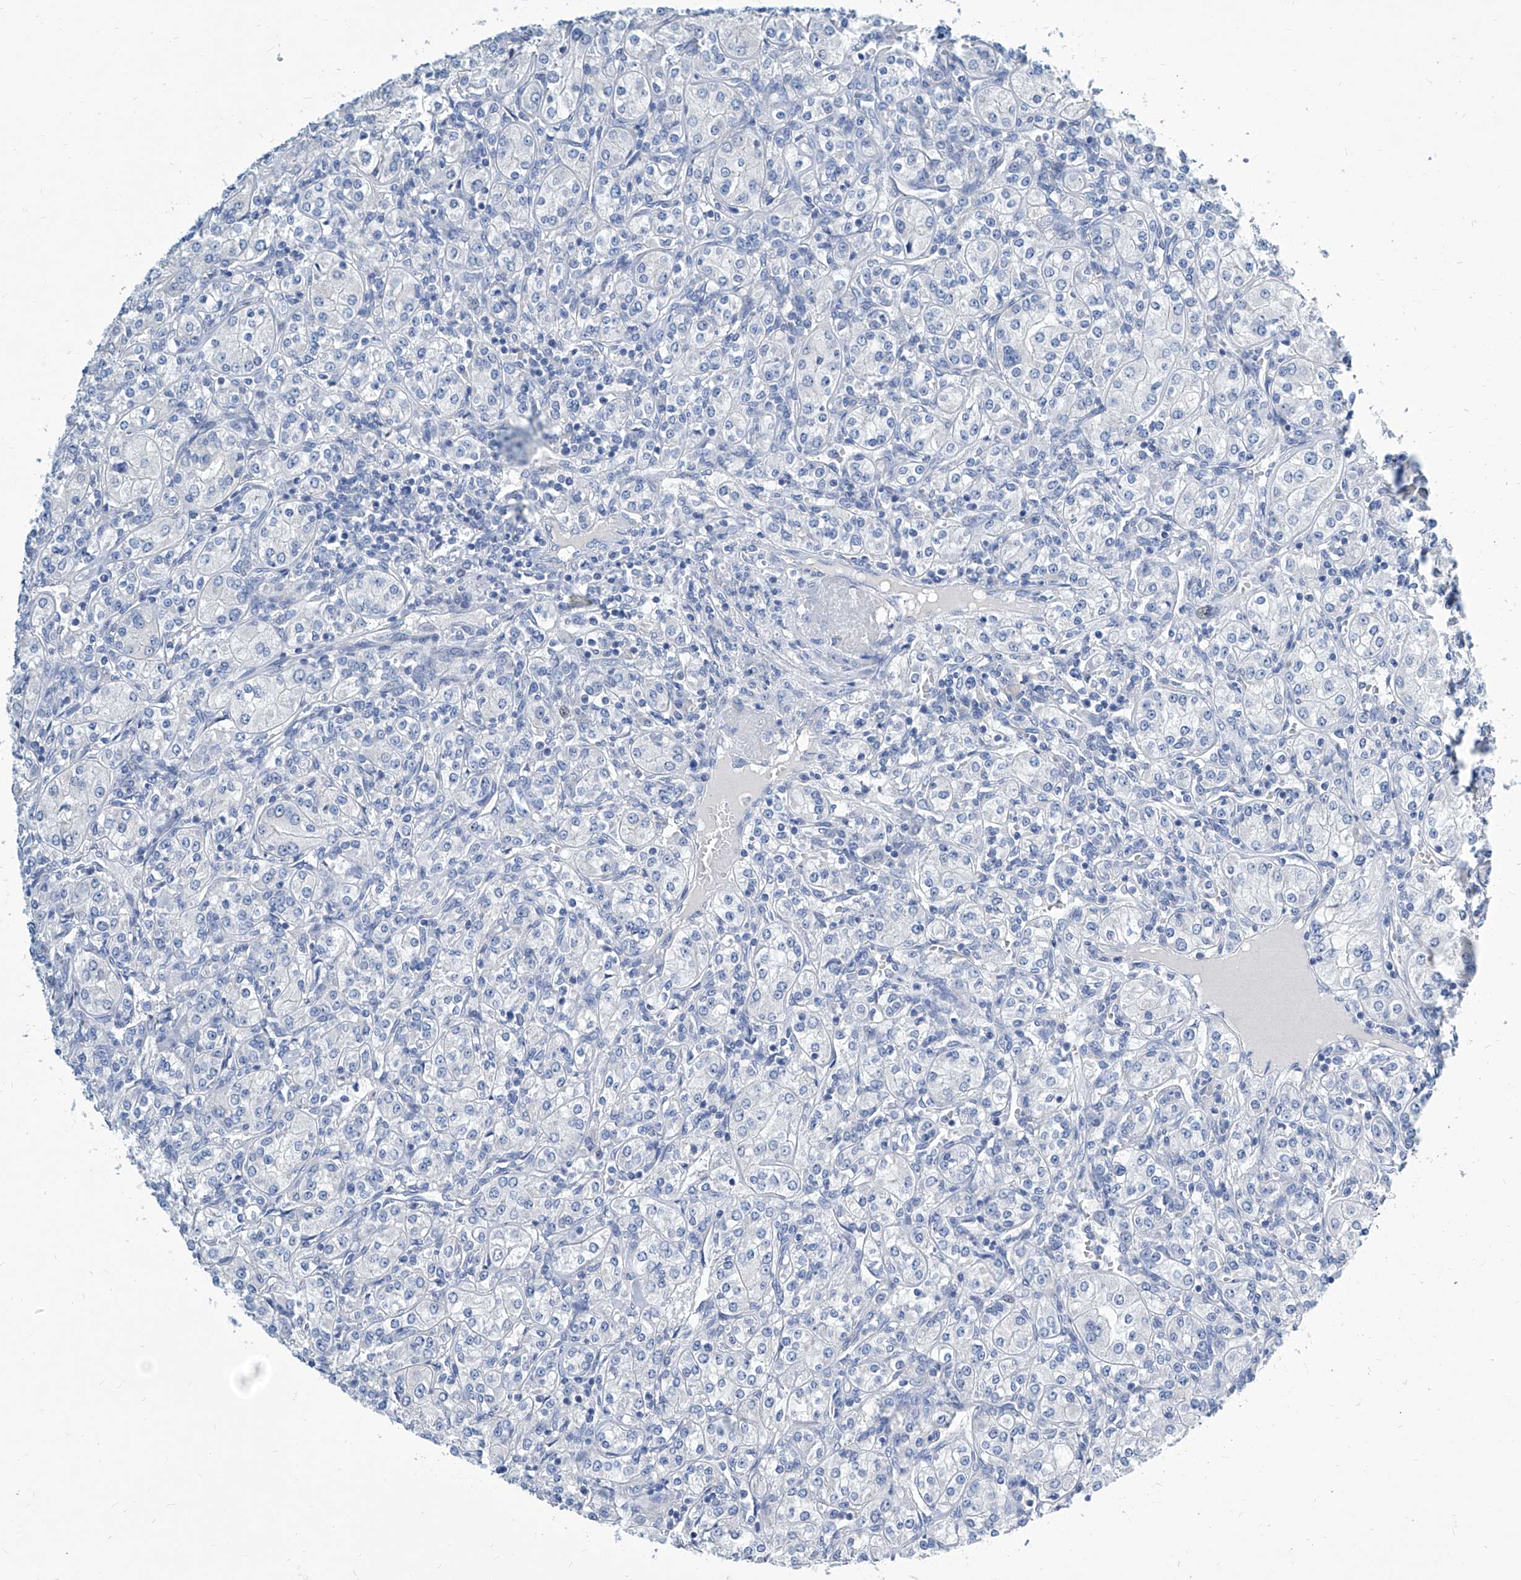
{"staining": {"intensity": "negative", "quantity": "none", "location": "none"}, "tissue": "renal cancer", "cell_type": "Tumor cells", "image_type": "cancer", "snomed": [{"axis": "morphology", "description": "Adenocarcinoma, NOS"}, {"axis": "topography", "description": "Kidney"}], "caption": "DAB (3,3'-diaminobenzidine) immunohistochemical staining of human renal cancer (adenocarcinoma) shows no significant staining in tumor cells. (DAB IHC visualized using brightfield microscopy, high magnification).", "gene": "ZNF519", "patient": {"sex": "male", "age": 77}}